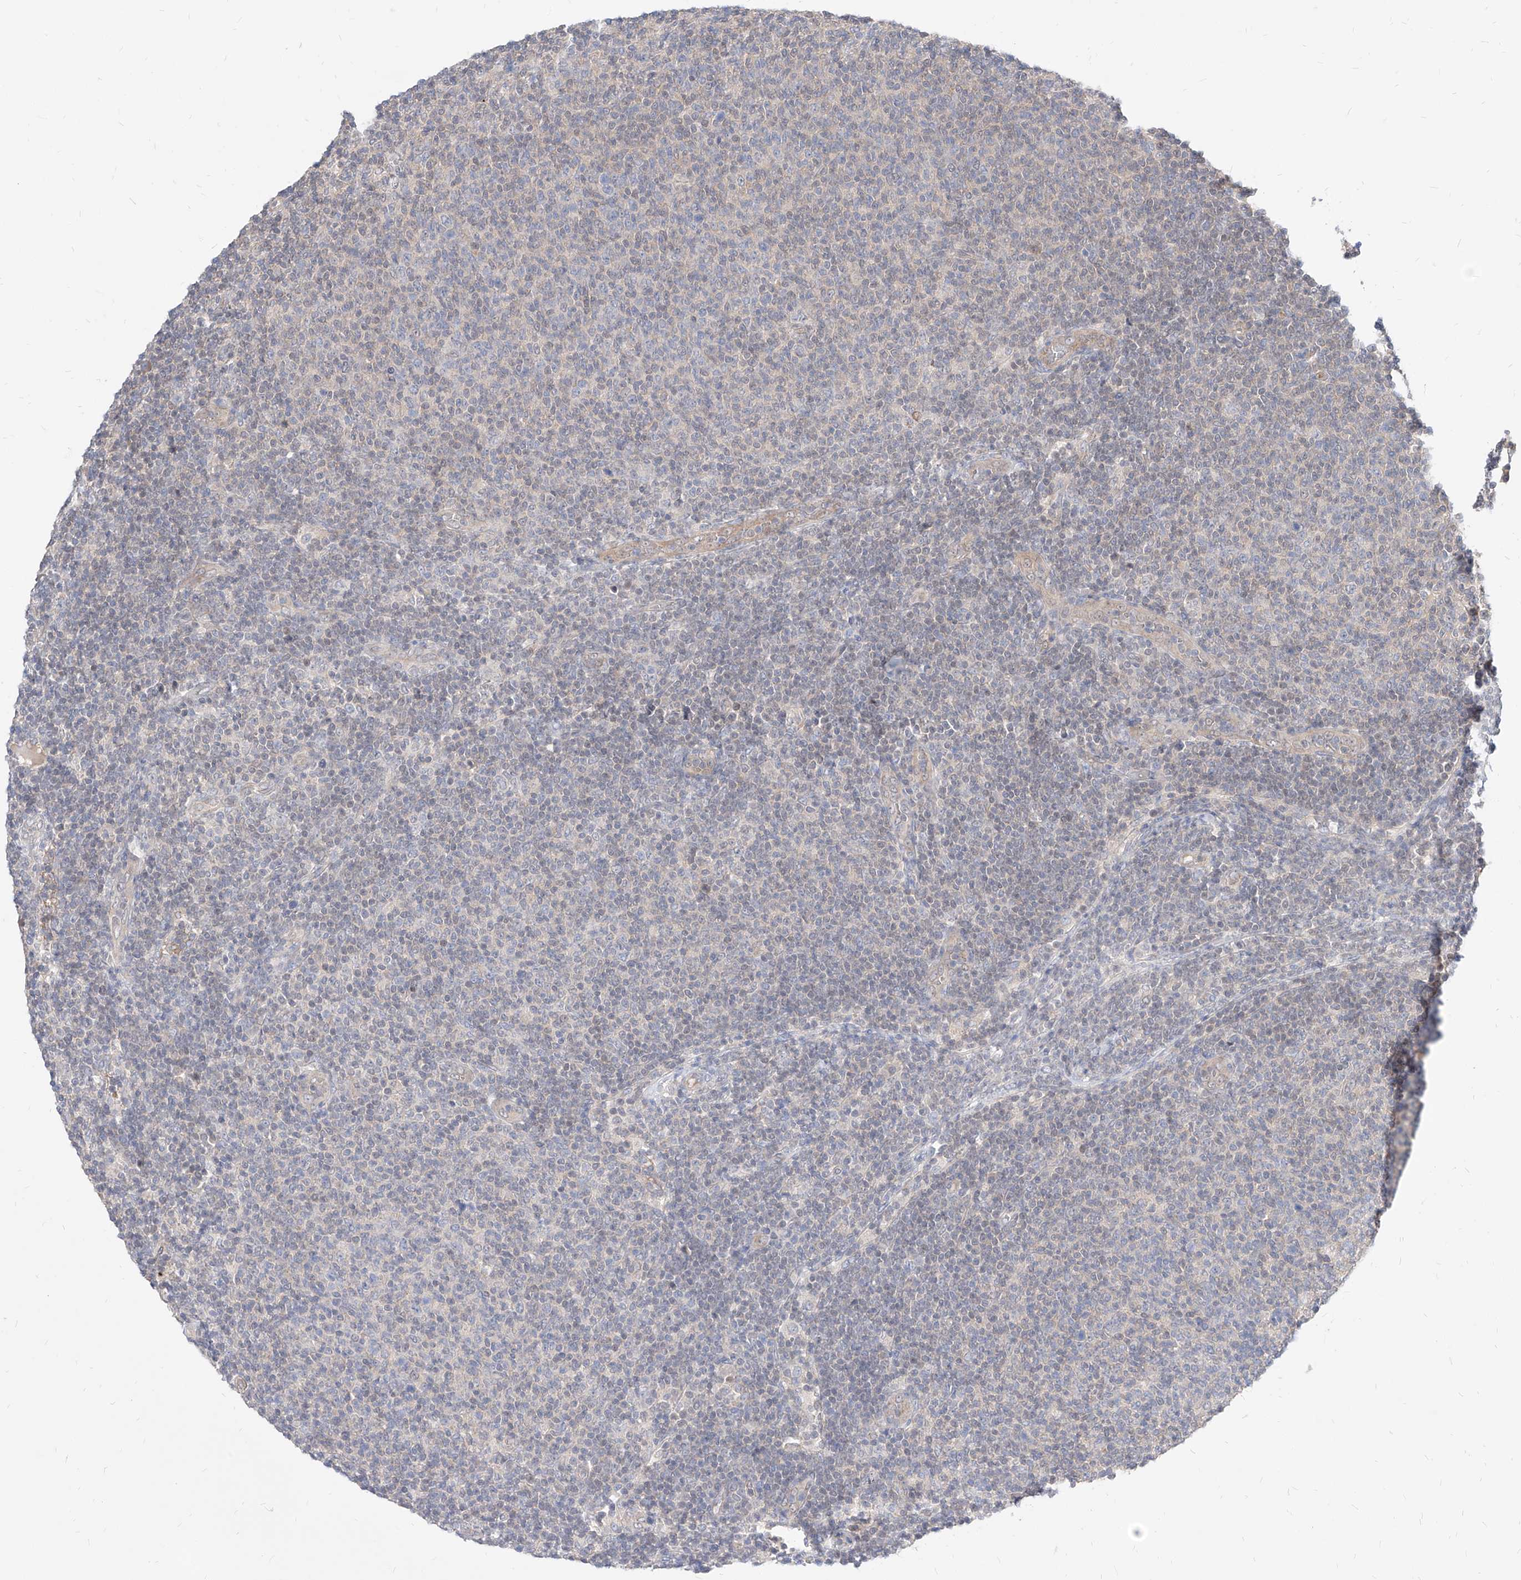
{"staining": {"intensity": "negative", "quantity": "none", "location": "none"}, "tissue": "lymphoma", "cell_type": "Tumor cells", "image_type": "cancer", "snomed": [{"axis": "morphology", "description": "Malignant lymphoma, non-Hodgkin's type, Low grade"}, {"axis": "topography", "description": "Lymph node"}], "caption": "This is an immunohistochemistry (IHC) histopathology image of lymphoma. There is no staining in tumor cells.", "gene": "TSNAX", "patient": {"sex": "male", "age": 66}}